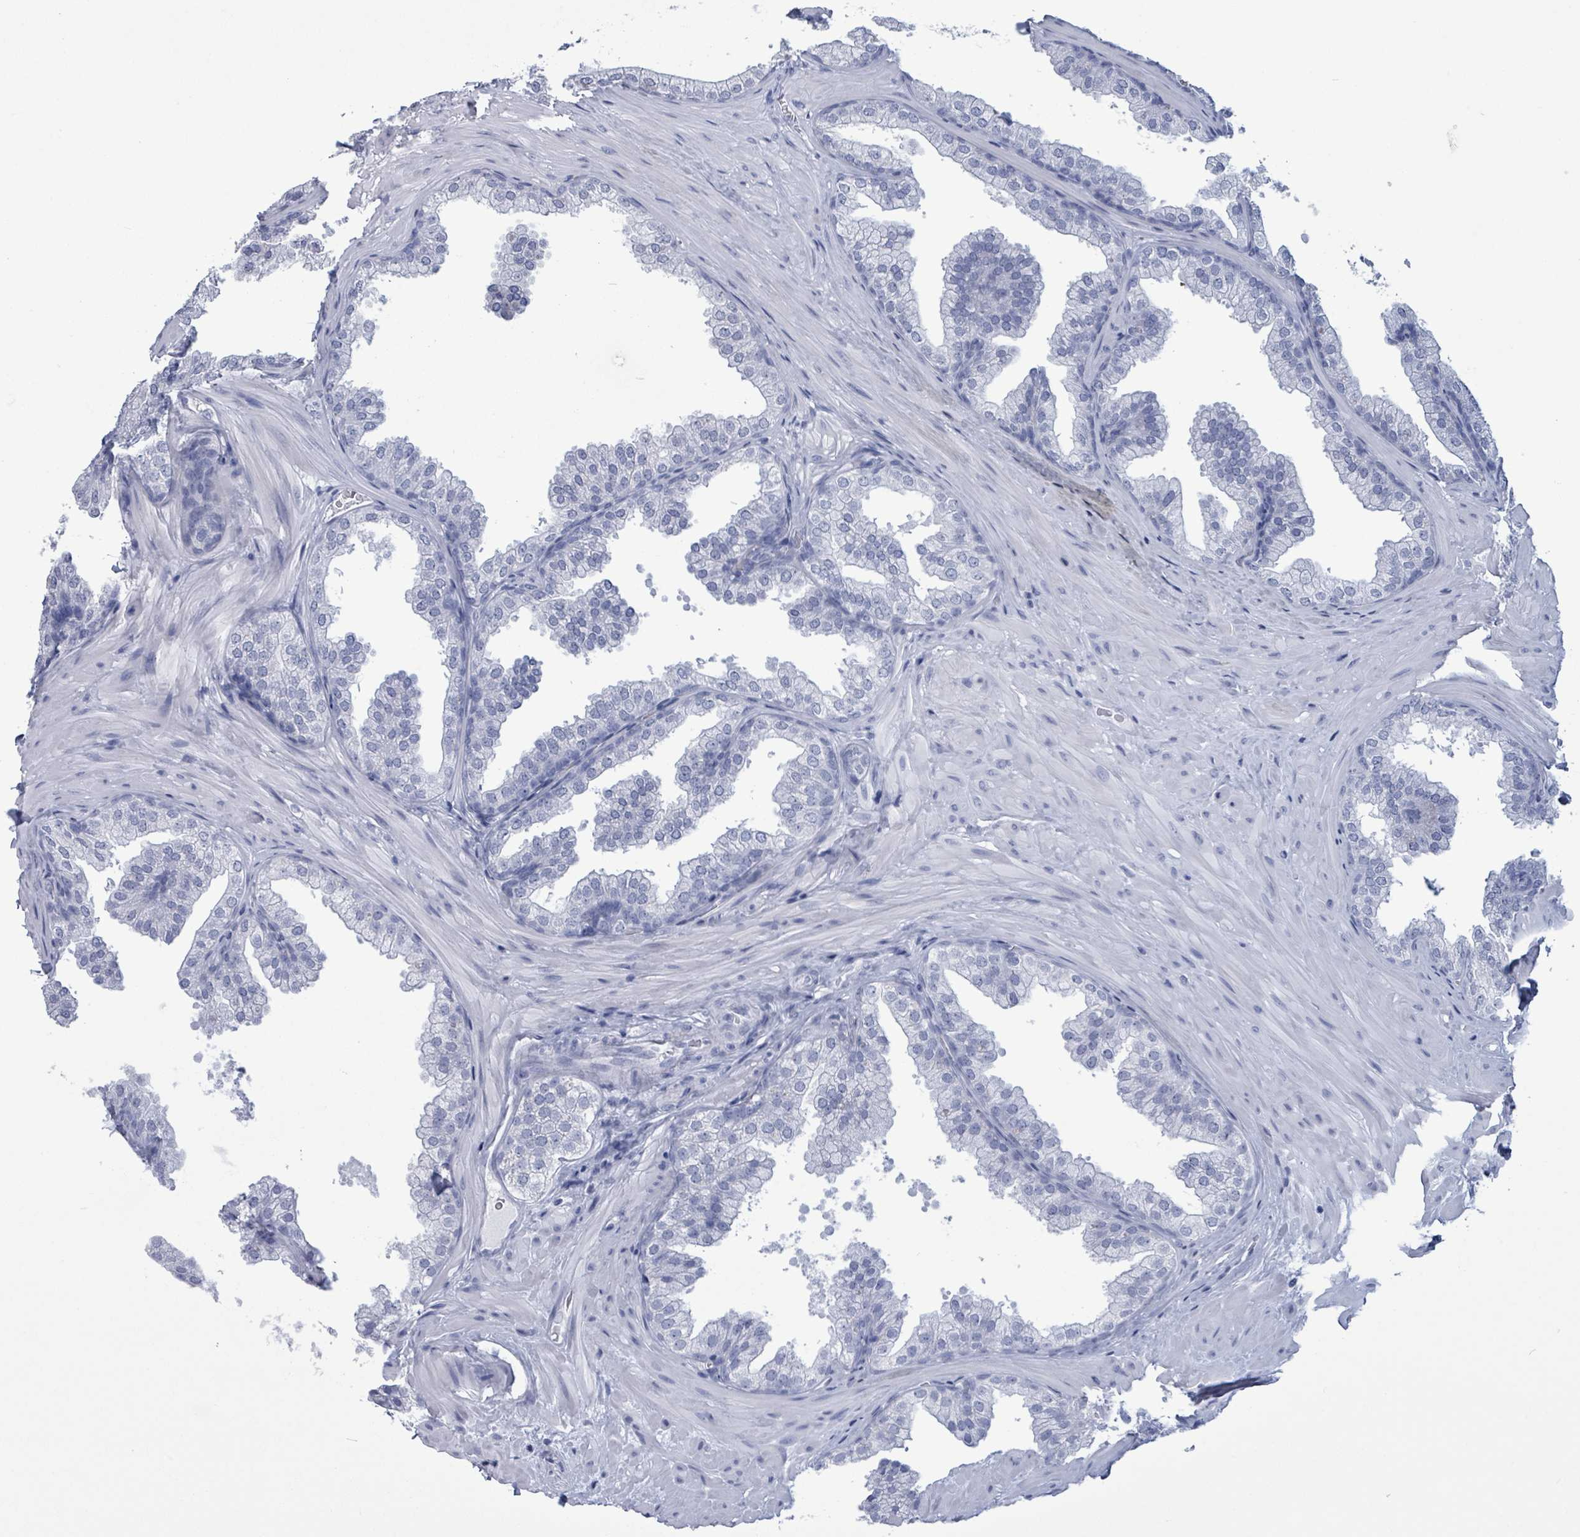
{"staining": {"intensity": "negative", "quantity": "none", "location": "none"}, "tissue": "prostate", "cell_type": "Glandular cells", "image_type": "normal", "snomed": [{"axis": "morphology", "description": "Normal tissue, NOS"}, {"axis": "topography", "description": "Prostate"}], "caption": "A high-resolution photomicrograph shows immunohistochemistry (IHC) staining of benign prostate, which reveals no significant positivity in glandular cells. Nuclei are stained in blue.", "gene": "NKX2", "patient": {"sex": "male", "age": 37}}